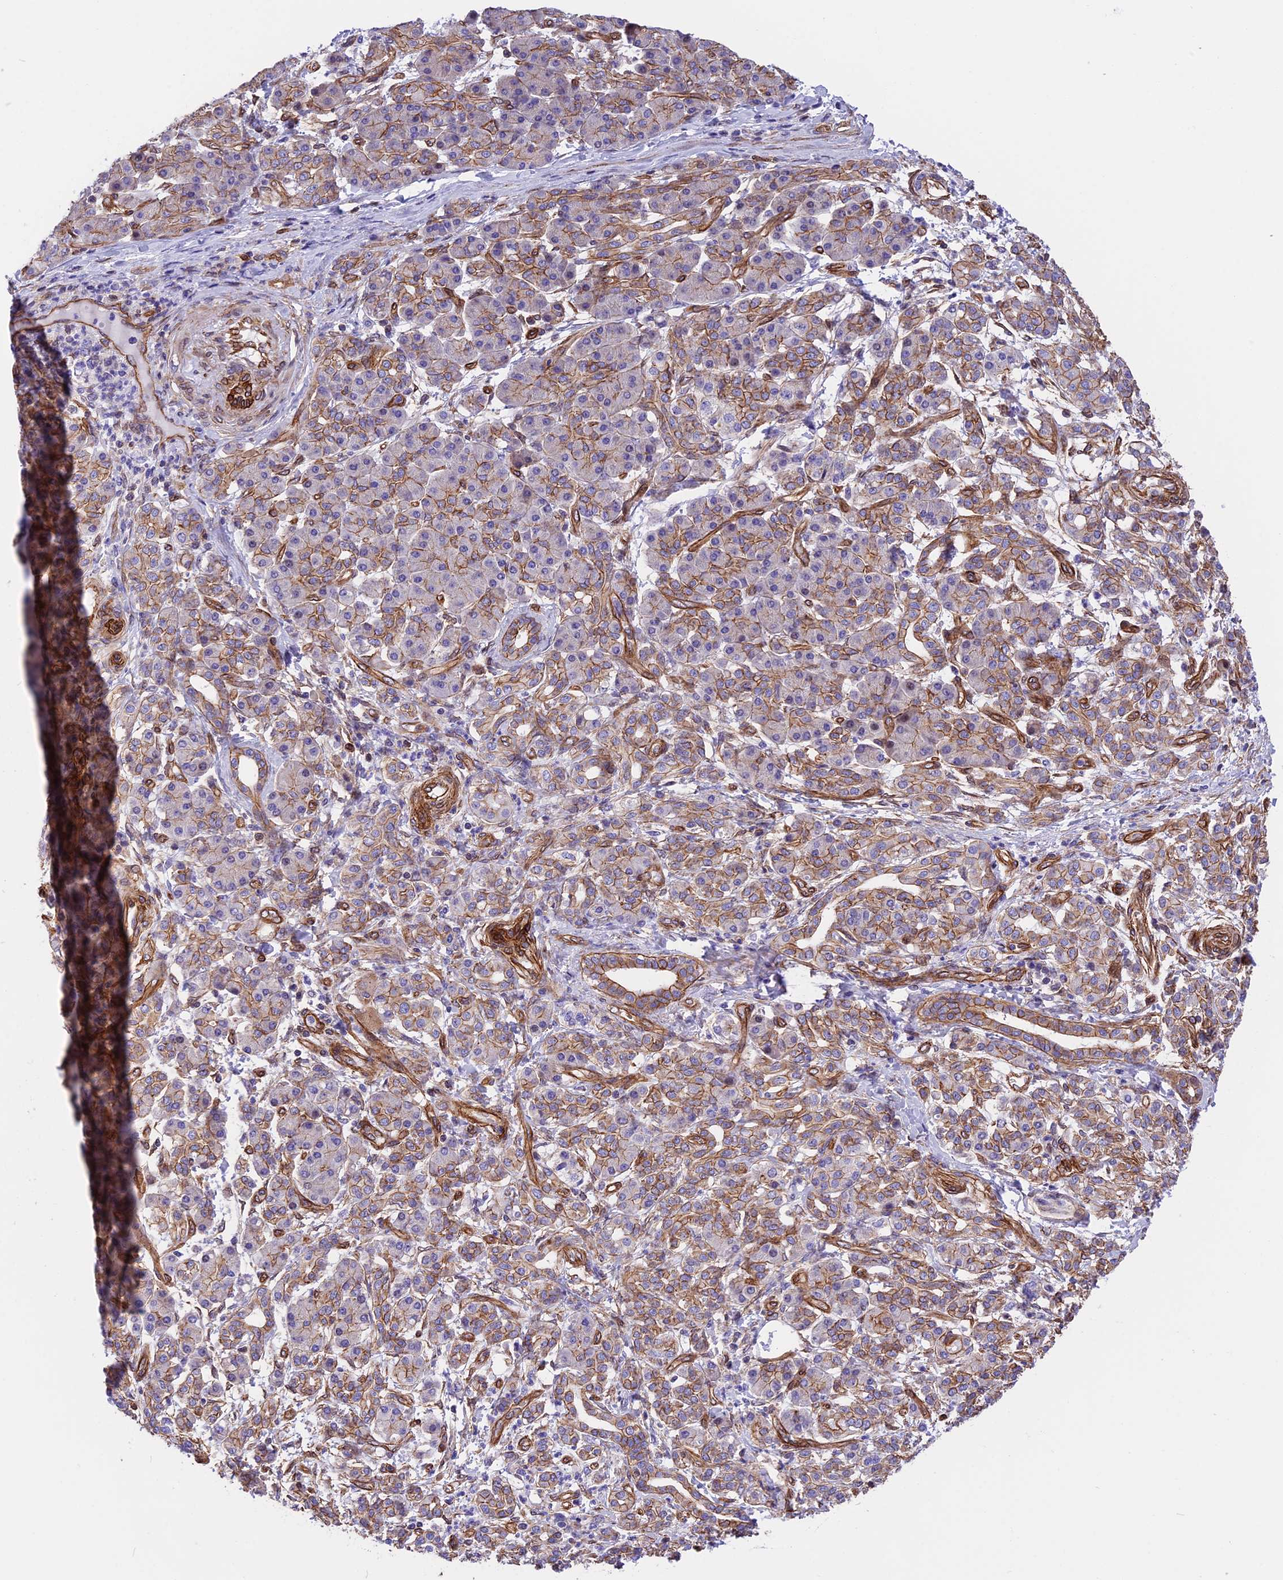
{"staining": {"intensity": "moderate", "quantity": ">75%", "location": "cytoplasmic/membranous"}, "tissue": "pancreatic cancer", "cell_type": "Tumor cells", "image_type": "cancer", "snomed": [{"axis": "morphology", "description": "Normal tissue, NOS"}, {"axis": "morphology", "description": "Adenocarcinoma, NOS"}, {"axis": "topography", "description": "Pancreas"}], "caption": "Protein analysis of pancreatic cancer tissue shows moderate cytoplasmic/membranous staining in approximately >75% of tumor cells.", "gene": "R3HDM4", "patient": {"sex": "female", "age": 55}}